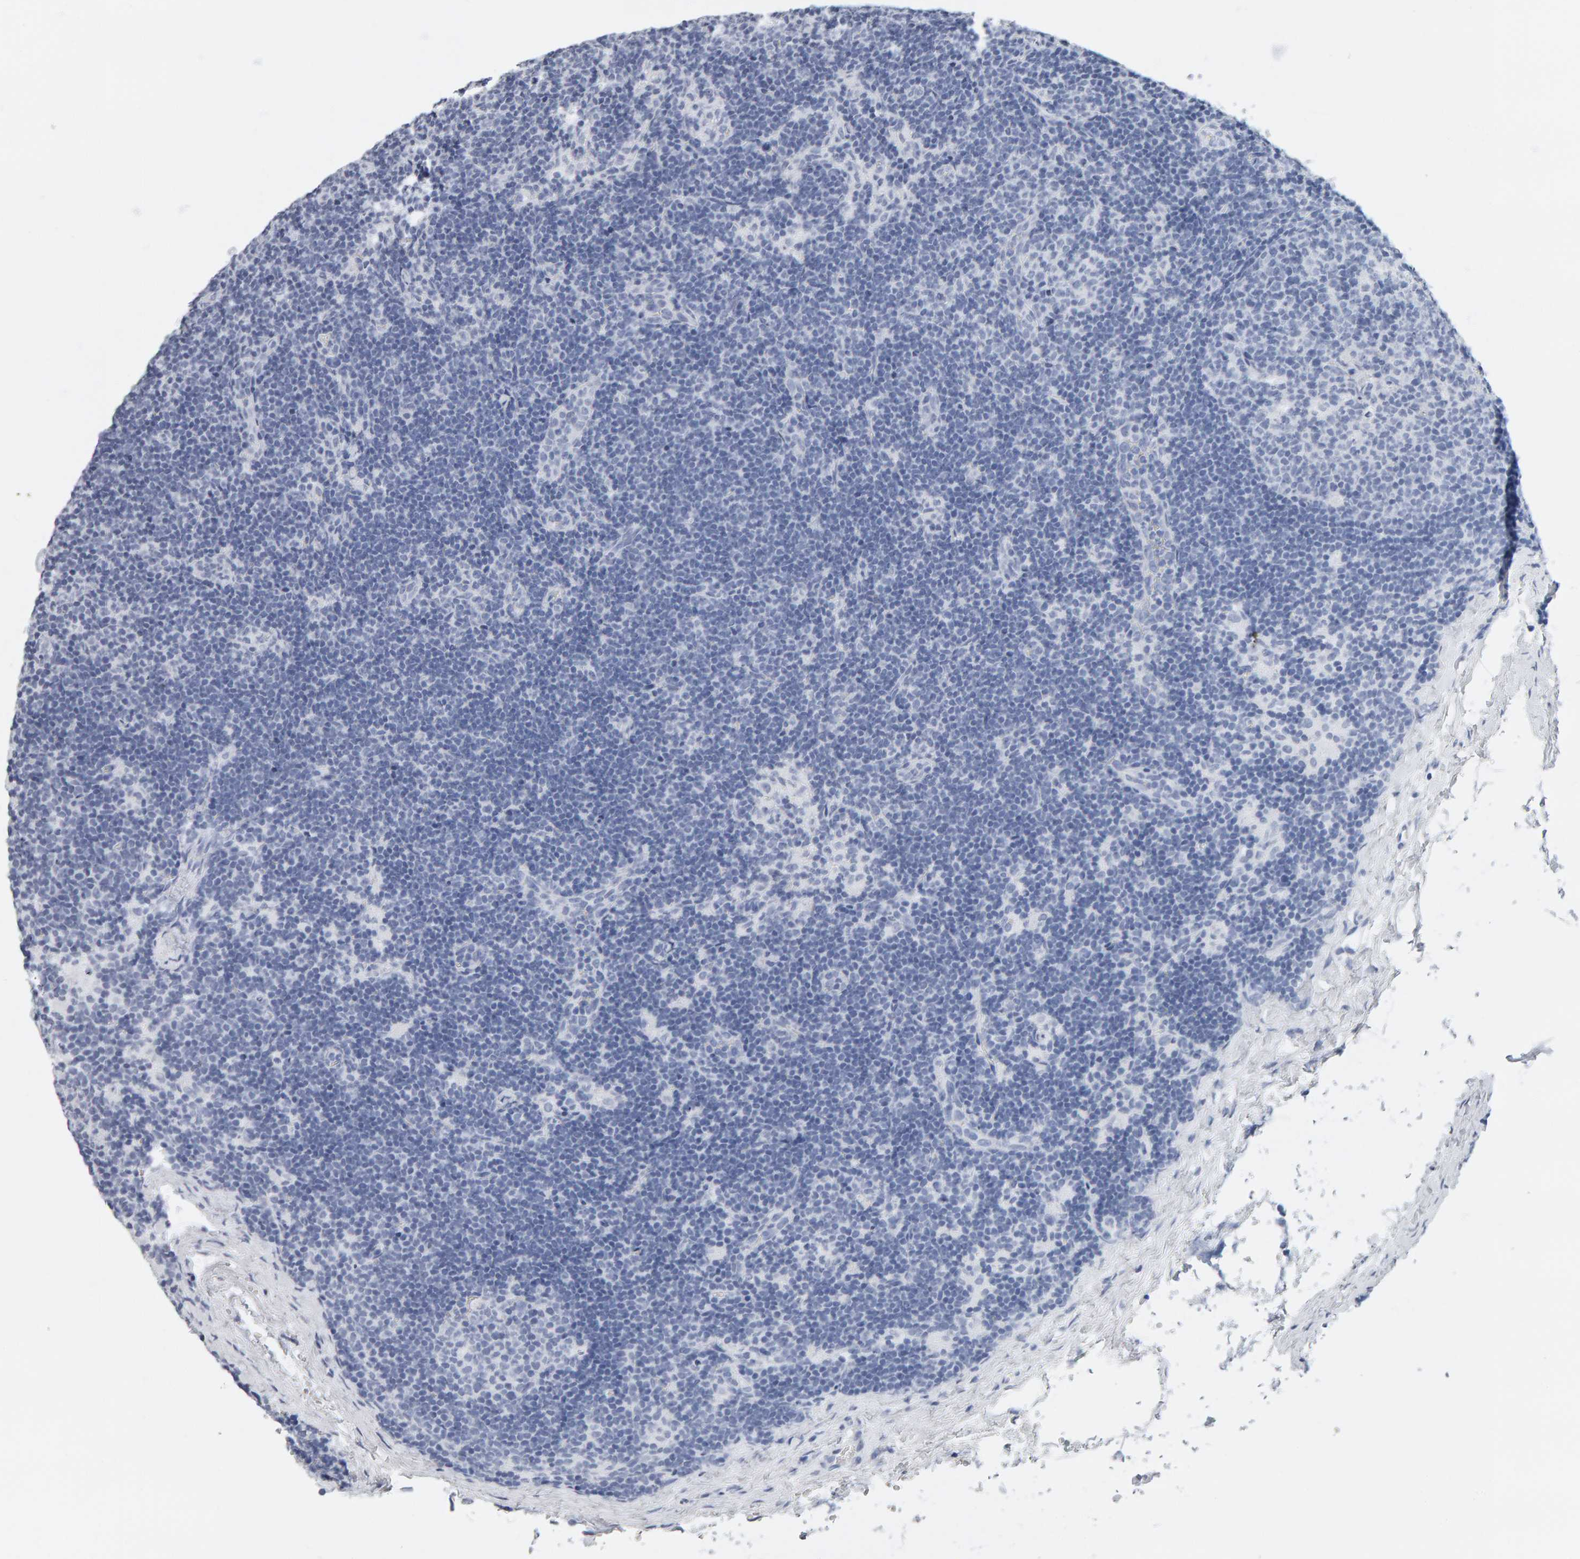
{"staining": {"intensity": "negative", "quantity": "none", "location": "none"}, "tissue": "lymph node", "cell_type": "Germinal center cells", "image_type": "normal", "snomed": [{"axis": "morphology", "description": "Normal tissue, NOS"}, {"axis": "topography", "description": "Lymph node"}], "caption": "Immunohistochemical staining of benign human lymph node reveals no significant staining in germinal center cells. (DAB (3,3'-diaminobenzidine) immunohistochemistry visualized using brightfield microscopy, high magnification).", "gene": "SPACA3", "patient": {"sex": "female", "age": 22}}